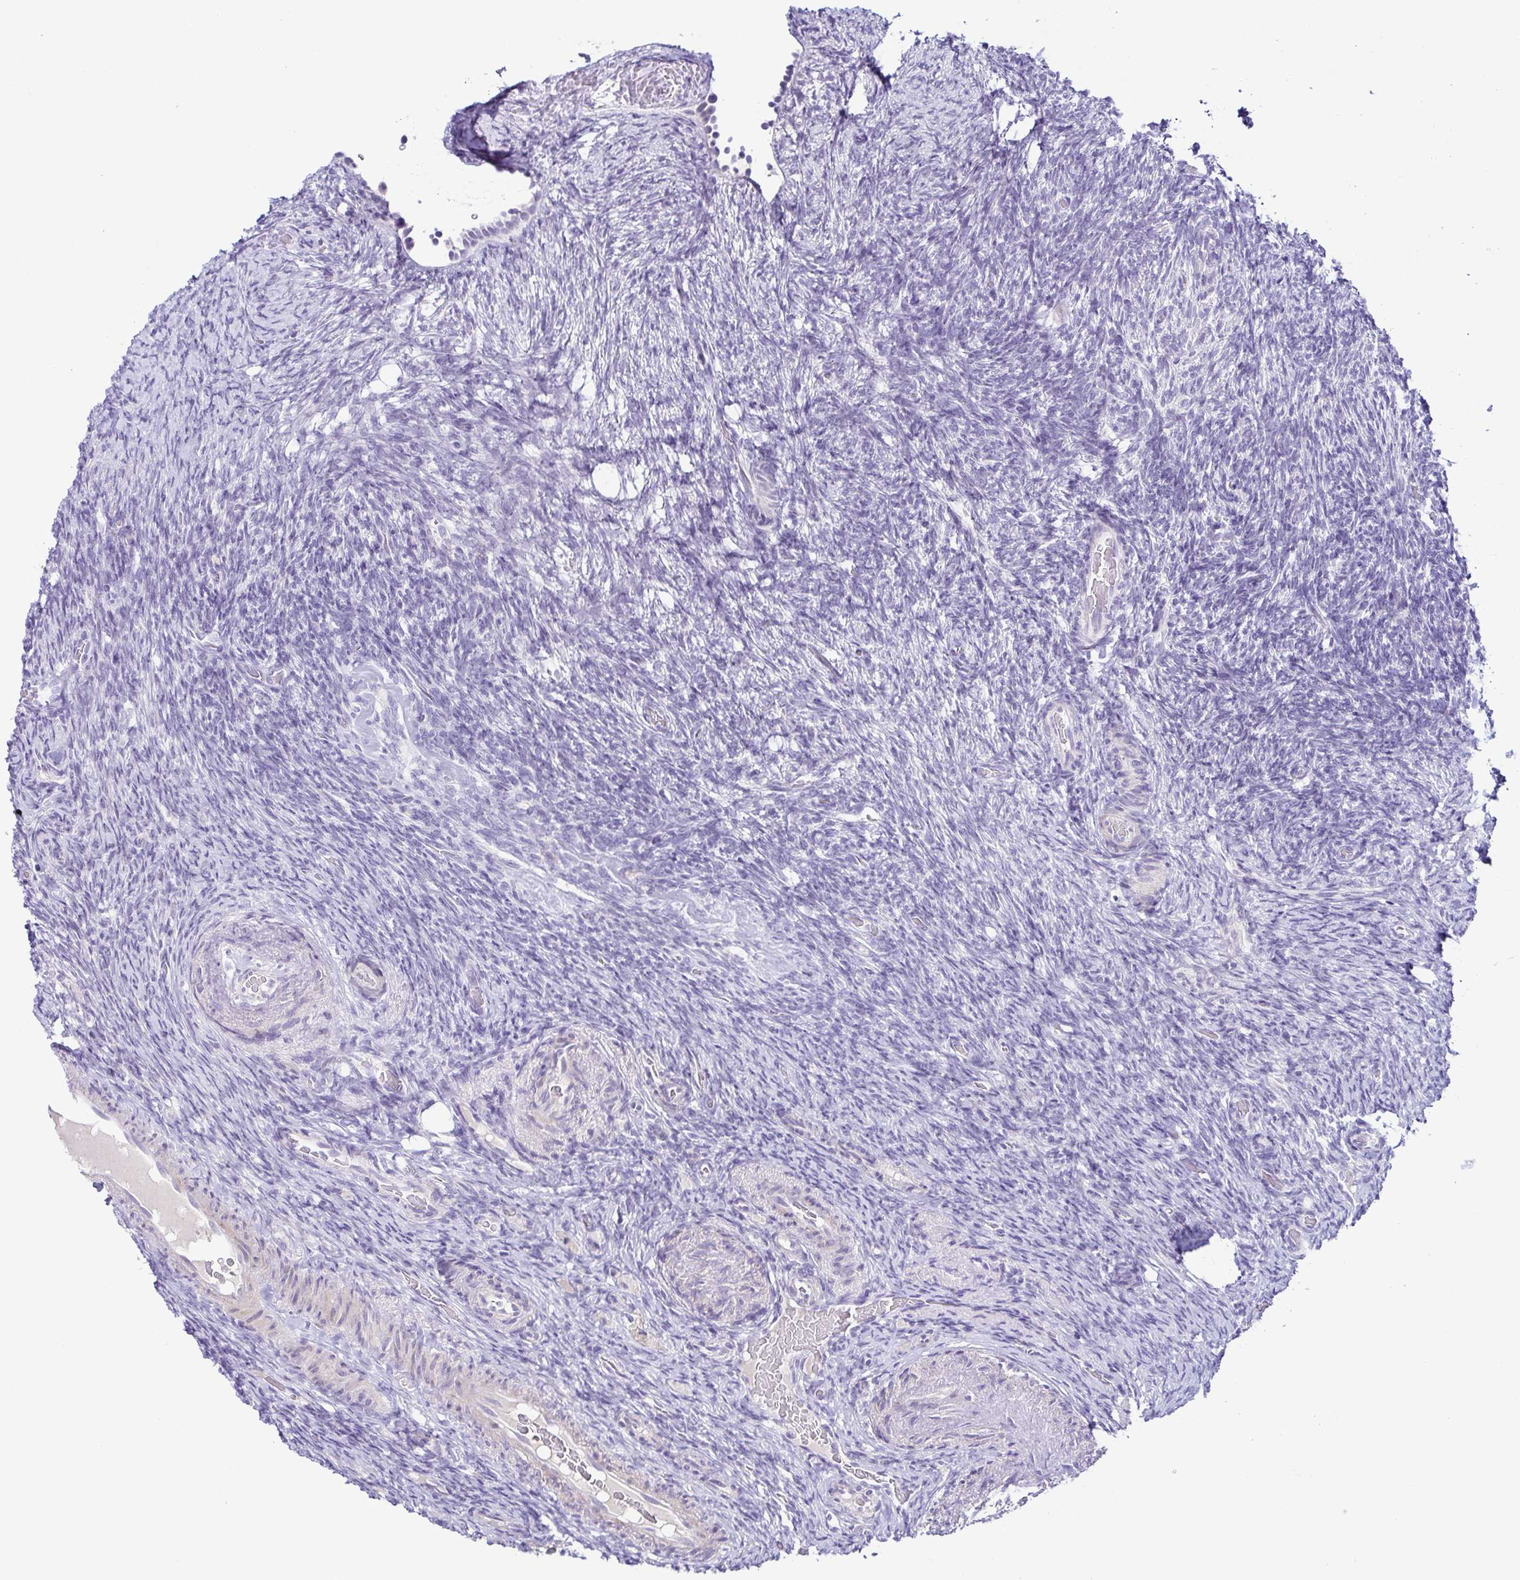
{"staining": {"intensity": "weak", "quantity": "<25%", "location": "cytoplasmic/membranous"}, "tissue": "ovary", "cell_type": "Follicle cells", "image_type": "normal", "snomed": [{"axis": "morphology", "description": "Normal tissue, NOS"}, {"axis": "topography", "description": "Ovary"}], "caption": "High magnification brightfield microscopy of unremarkable ovary stained with DAB (brown) and counterstained with hematoxylin (blue): follicle cells show no significant positivity.", "gene": "TERT", "patient": {"sex": "female", "age": 34}}